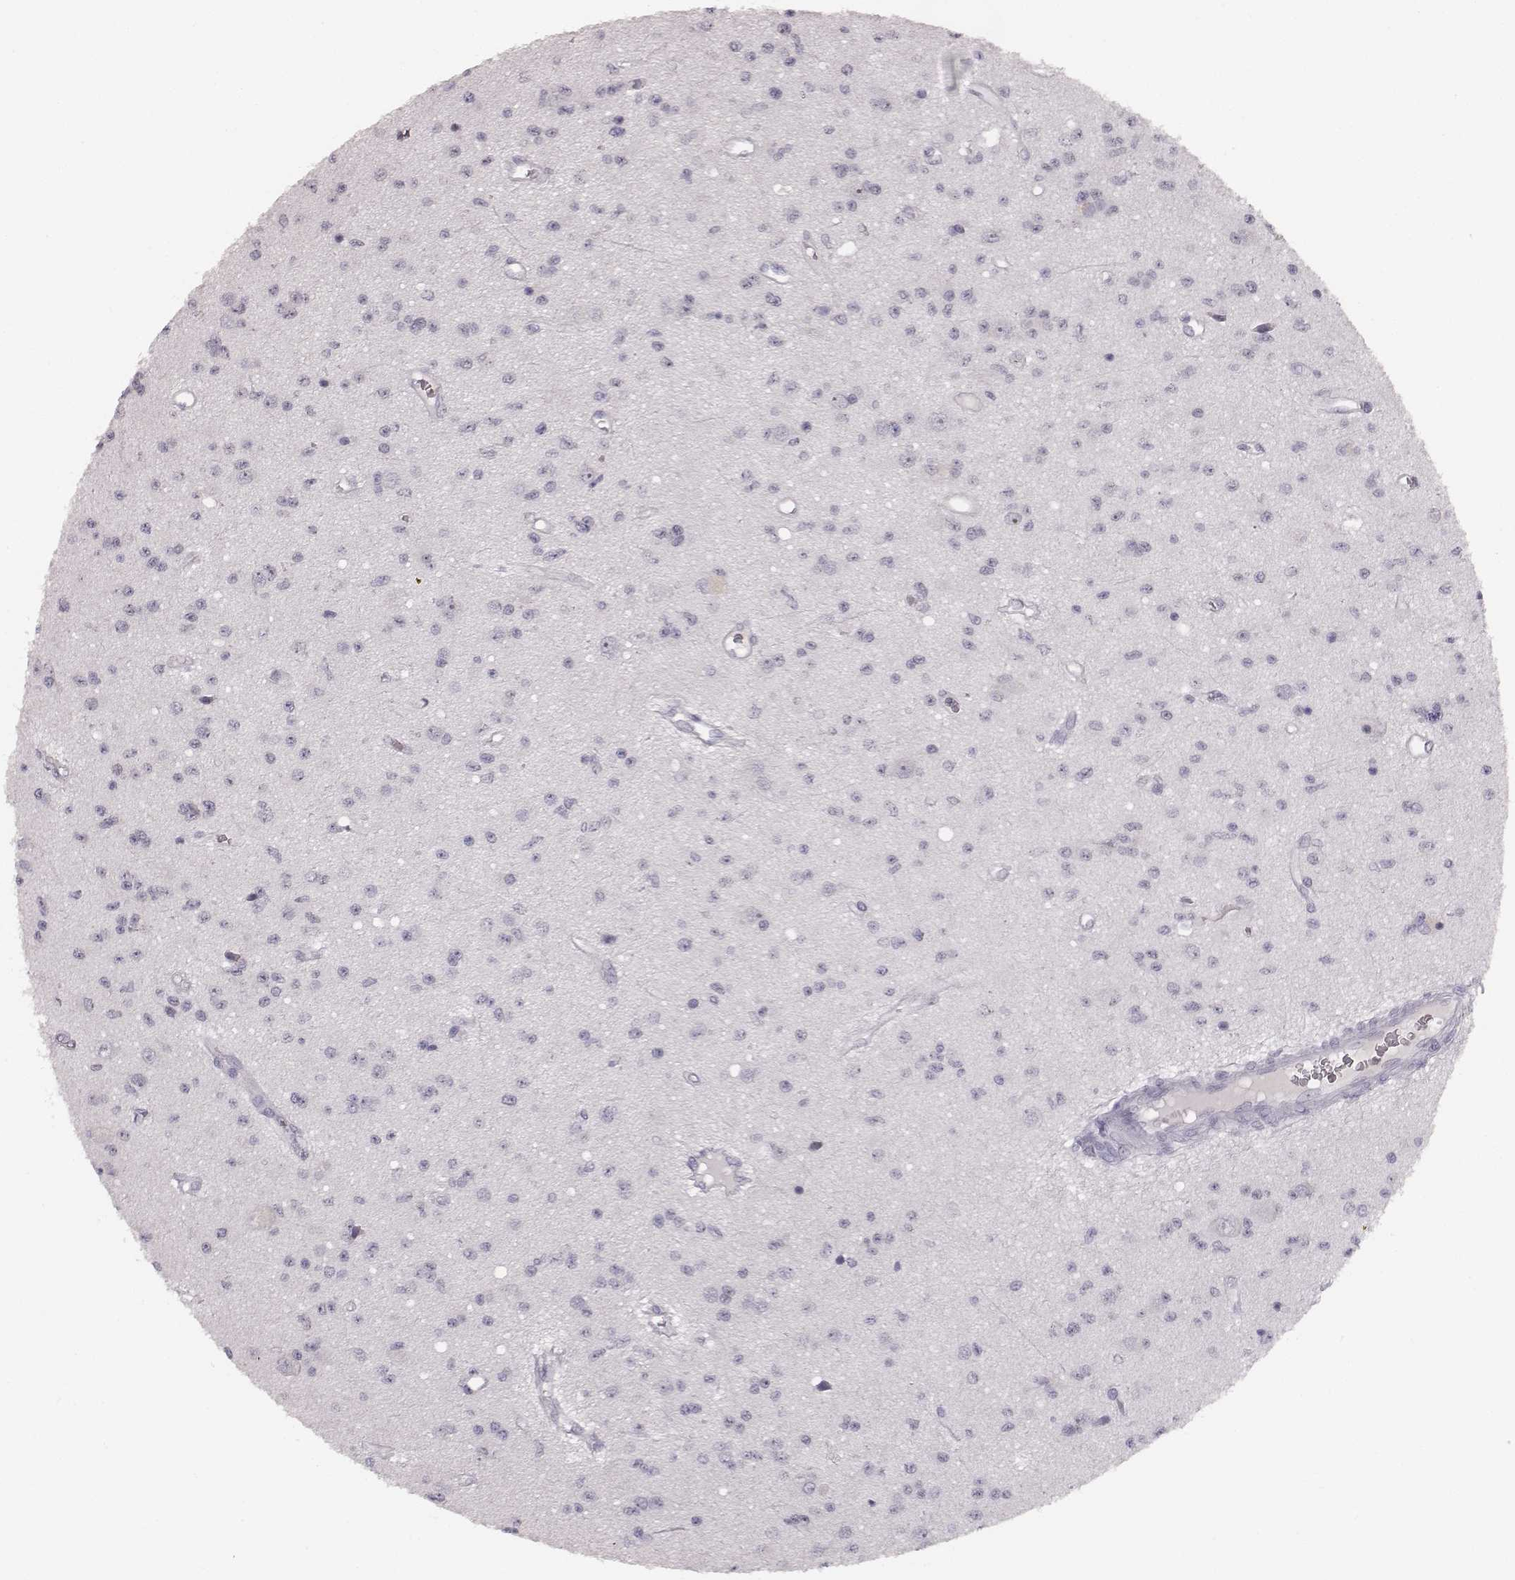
{"staining": {"intensity": "negative", "quantity": "none", "location": "none"}, "tissue": "glioma", "cell_type": "Tumor cells", "image_type": "cancer", "snomed": [{"axis": "morphology", "description": "Glioma, malignant, Low grade"}, {"axis": "topography", "description": "Brain"}], "caption": "This is an immunohistochemistry (IHC) photomicrograph of human malignant glioma (low-grade). There is no staining in tumor cells.", "gene": "NIFK", "patient": {"sex": "female", "age": 45}}